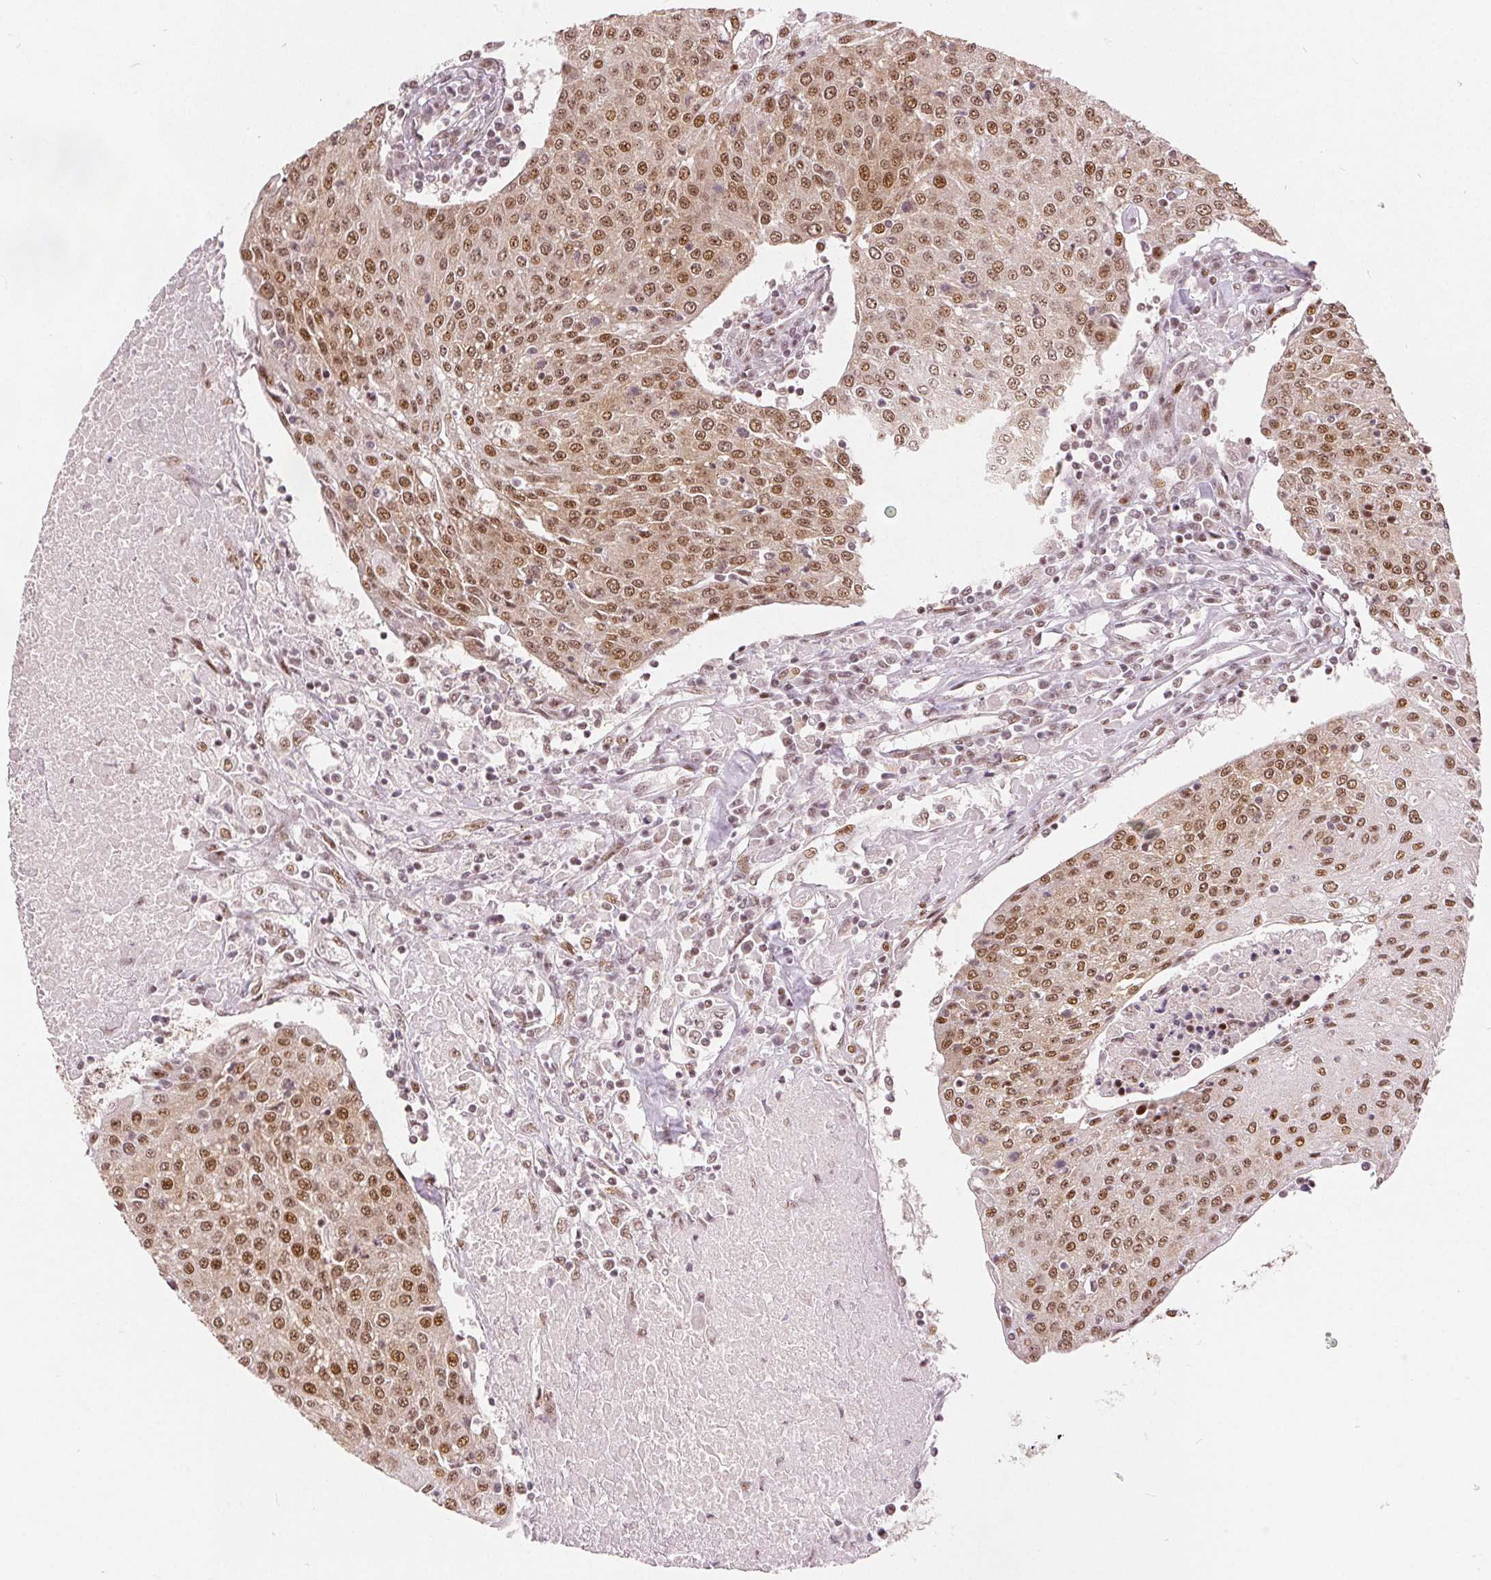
{"staining": {"intensity": "moderate", "quantity": ">75%", "location": "nuclear"}, "tissue": "urothelial cancer", "cell_type": "Tumor cells", "image_type": "cancer", "snomed": [{"axis": "morphology", "description": "Urothelial carcinoma, High grade"}, {"axis": "topography", "description": "Urinary bladder"}], "caption": "The micrograph displays a brown stain indicating the presence of a protein in the nuclear of tumor cells in urothelial cancer.", "gene": "ZNF703", "patient": {"sex": "female", "age": 85}}